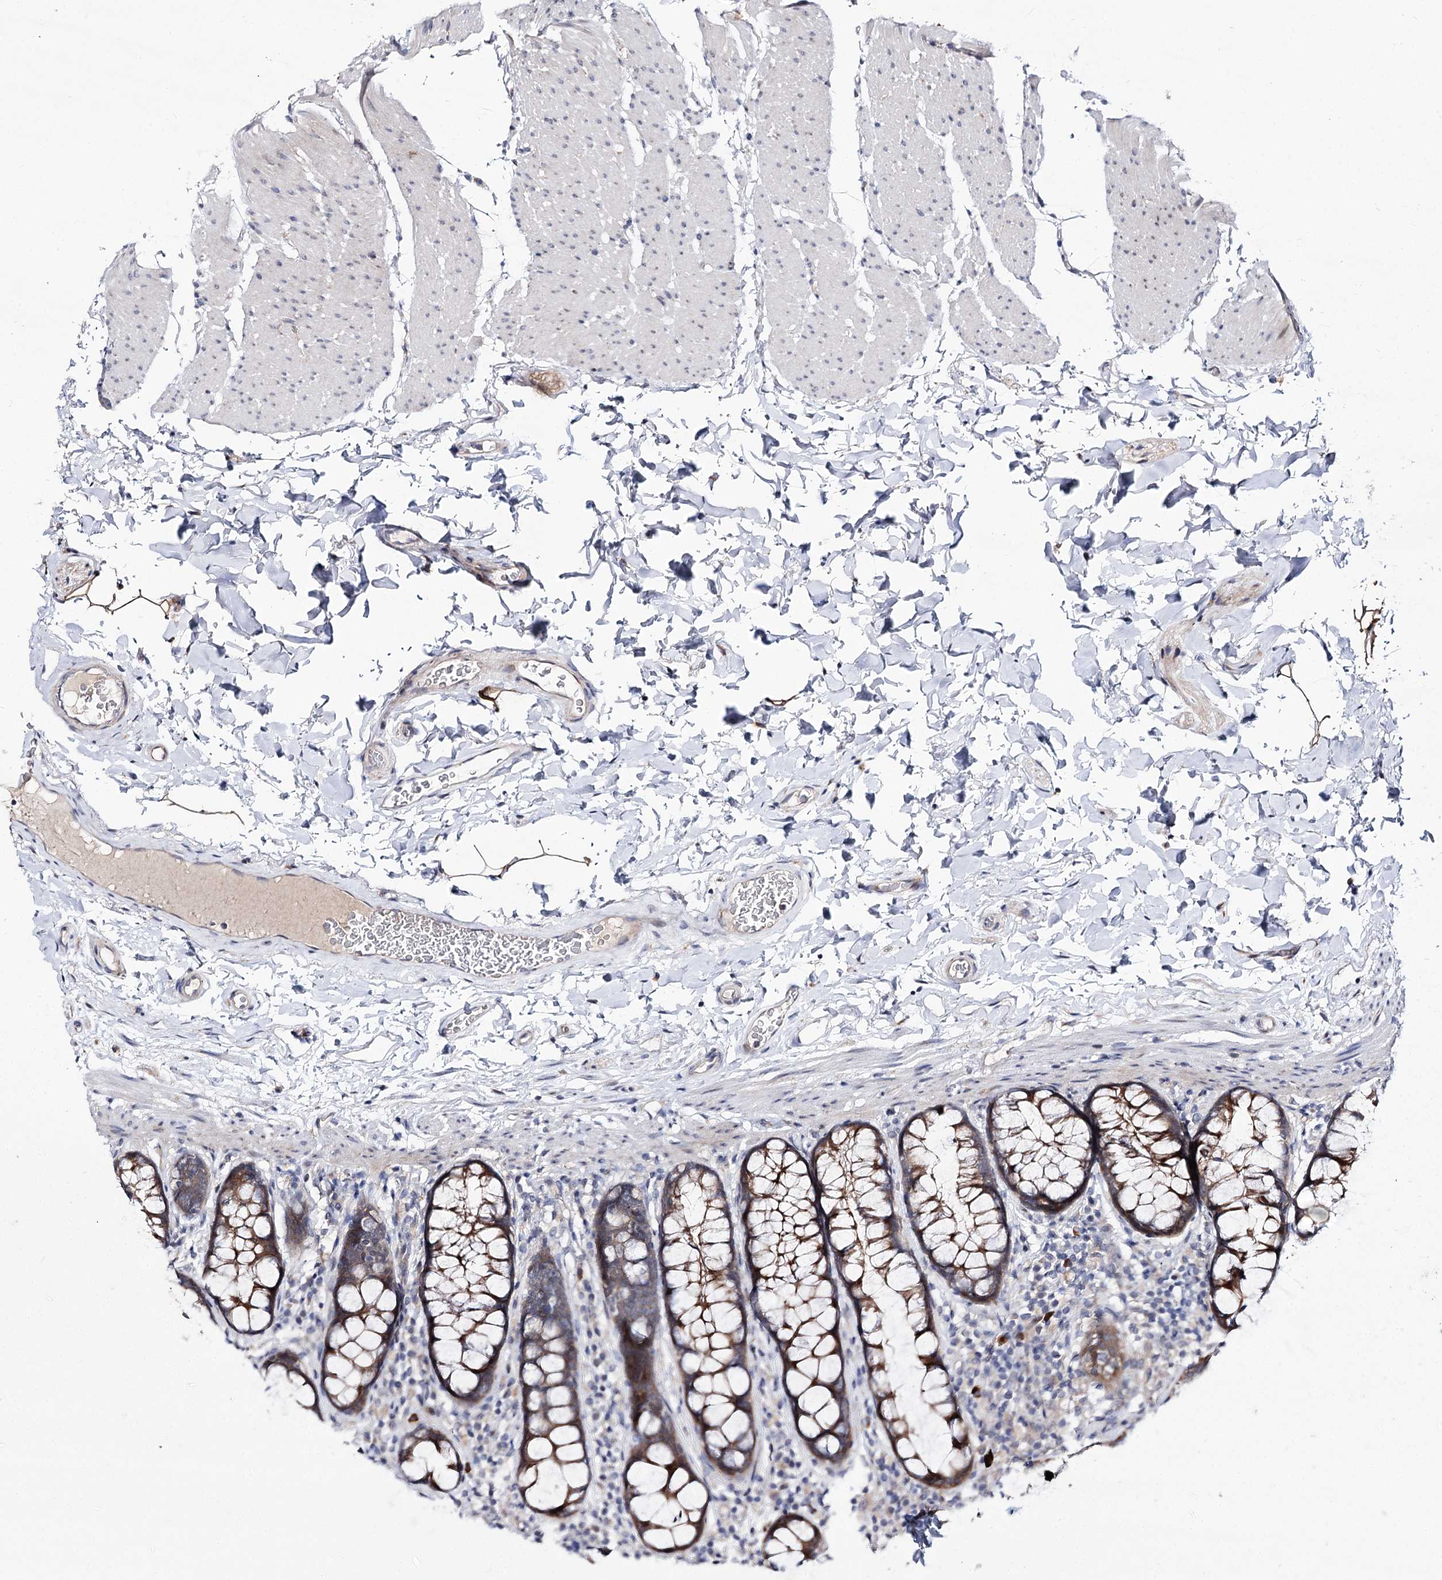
{"staining": {"intensity": "weak", "quantity": ">75%", "location": "cytoplasmic/membranous"}, "tissue": "colon", "cell_type": "Endothelial cells", "image_type": "normal", "snomed": [{"axis": "morphology", "description": "Normal tissue, NOS"}, {"axis": "topography", "description": "Colon"}], "caption": "A low amount of weak cytoplasmic/membranous expression is appreciated in about >75% of endothelial cells in unremarkable colon. (brown staining indicates protein expression, while blue staining denotes nuclei).", "gene": "ARHGAP32", "patient": {"sex": "female", "age": 80}}